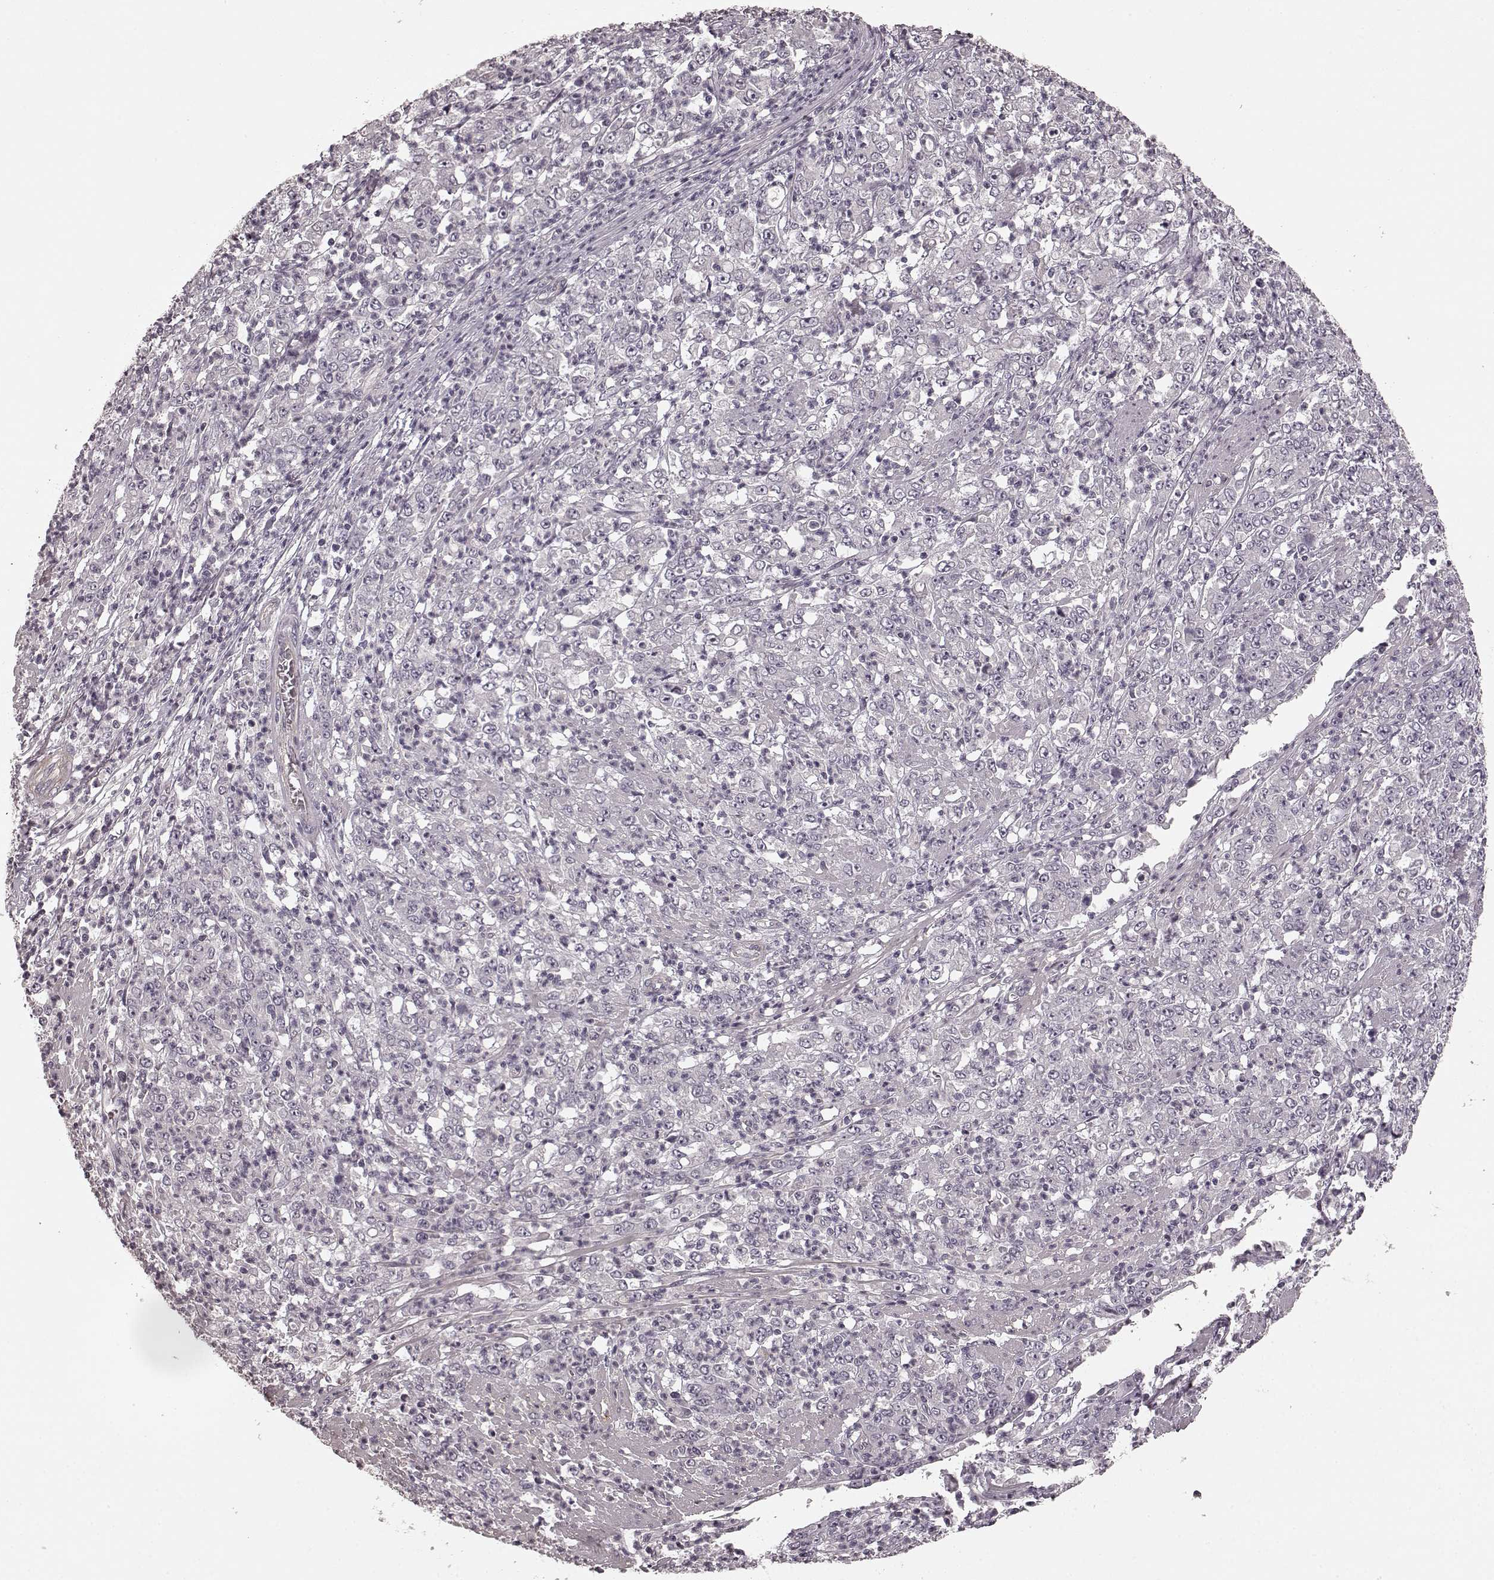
{"staining": {"intensity": "negative", "quantity": "none", "location": "none"}, "tissue": "stomach cancer", "cell_type": "Tumor cells", "image_type": "cancer", "snomed": [{"axis": "morphology", "description": "Adenocarcinoma, NOS"}, {"axis": "topography", "description": "Stomach, lower"}], "caption": "The histopathology image displays no staining of tumor cells in stomach cancer (adenocarcinoma).", "gene": "PRKCE", "patient": {"sex": "female", "age": 71}}